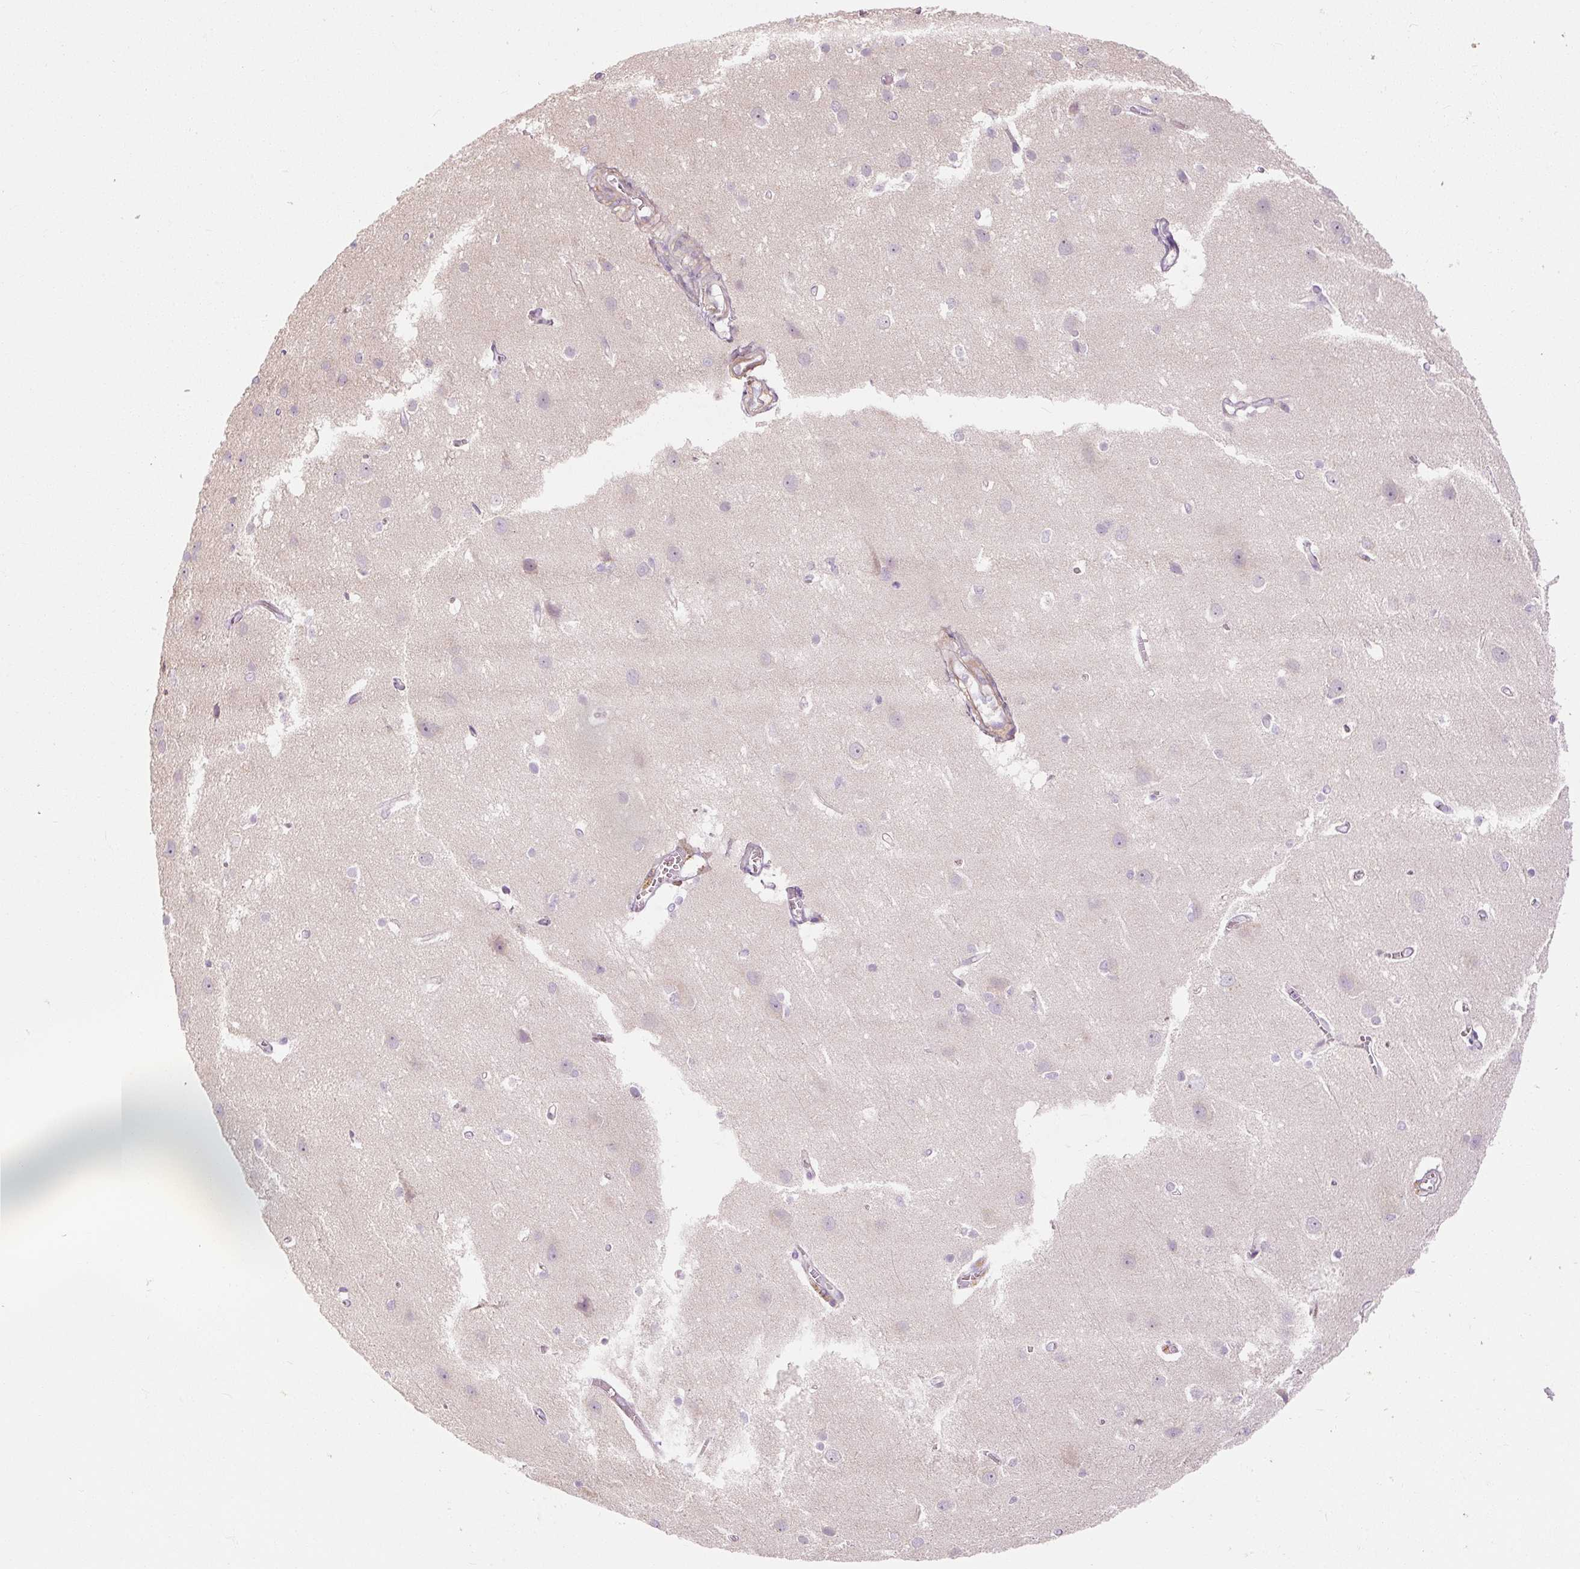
{"staining": {"intensity": "negative", "quantity": "none", "location": "none"}, "tissue": "cerebral cortex", "cell_type": "Endothelial cells", "image_type": "normal", "snomed": [{"axis": "morphology", "description": "Normal tissue, NOS"}, {"axis": "topography", "description": "Cerebral cortex"}], "caption": "A high-resolution histopathology image shows immunohistochemistry staining of normal cerebral cortex, which displays no significant expression in endothelial cells. (Brightfield microscopy of DAB immunohistochemistry at high magnification).", "gene": "CAPN3", "patient": {"sex": "male", "age": 37}}